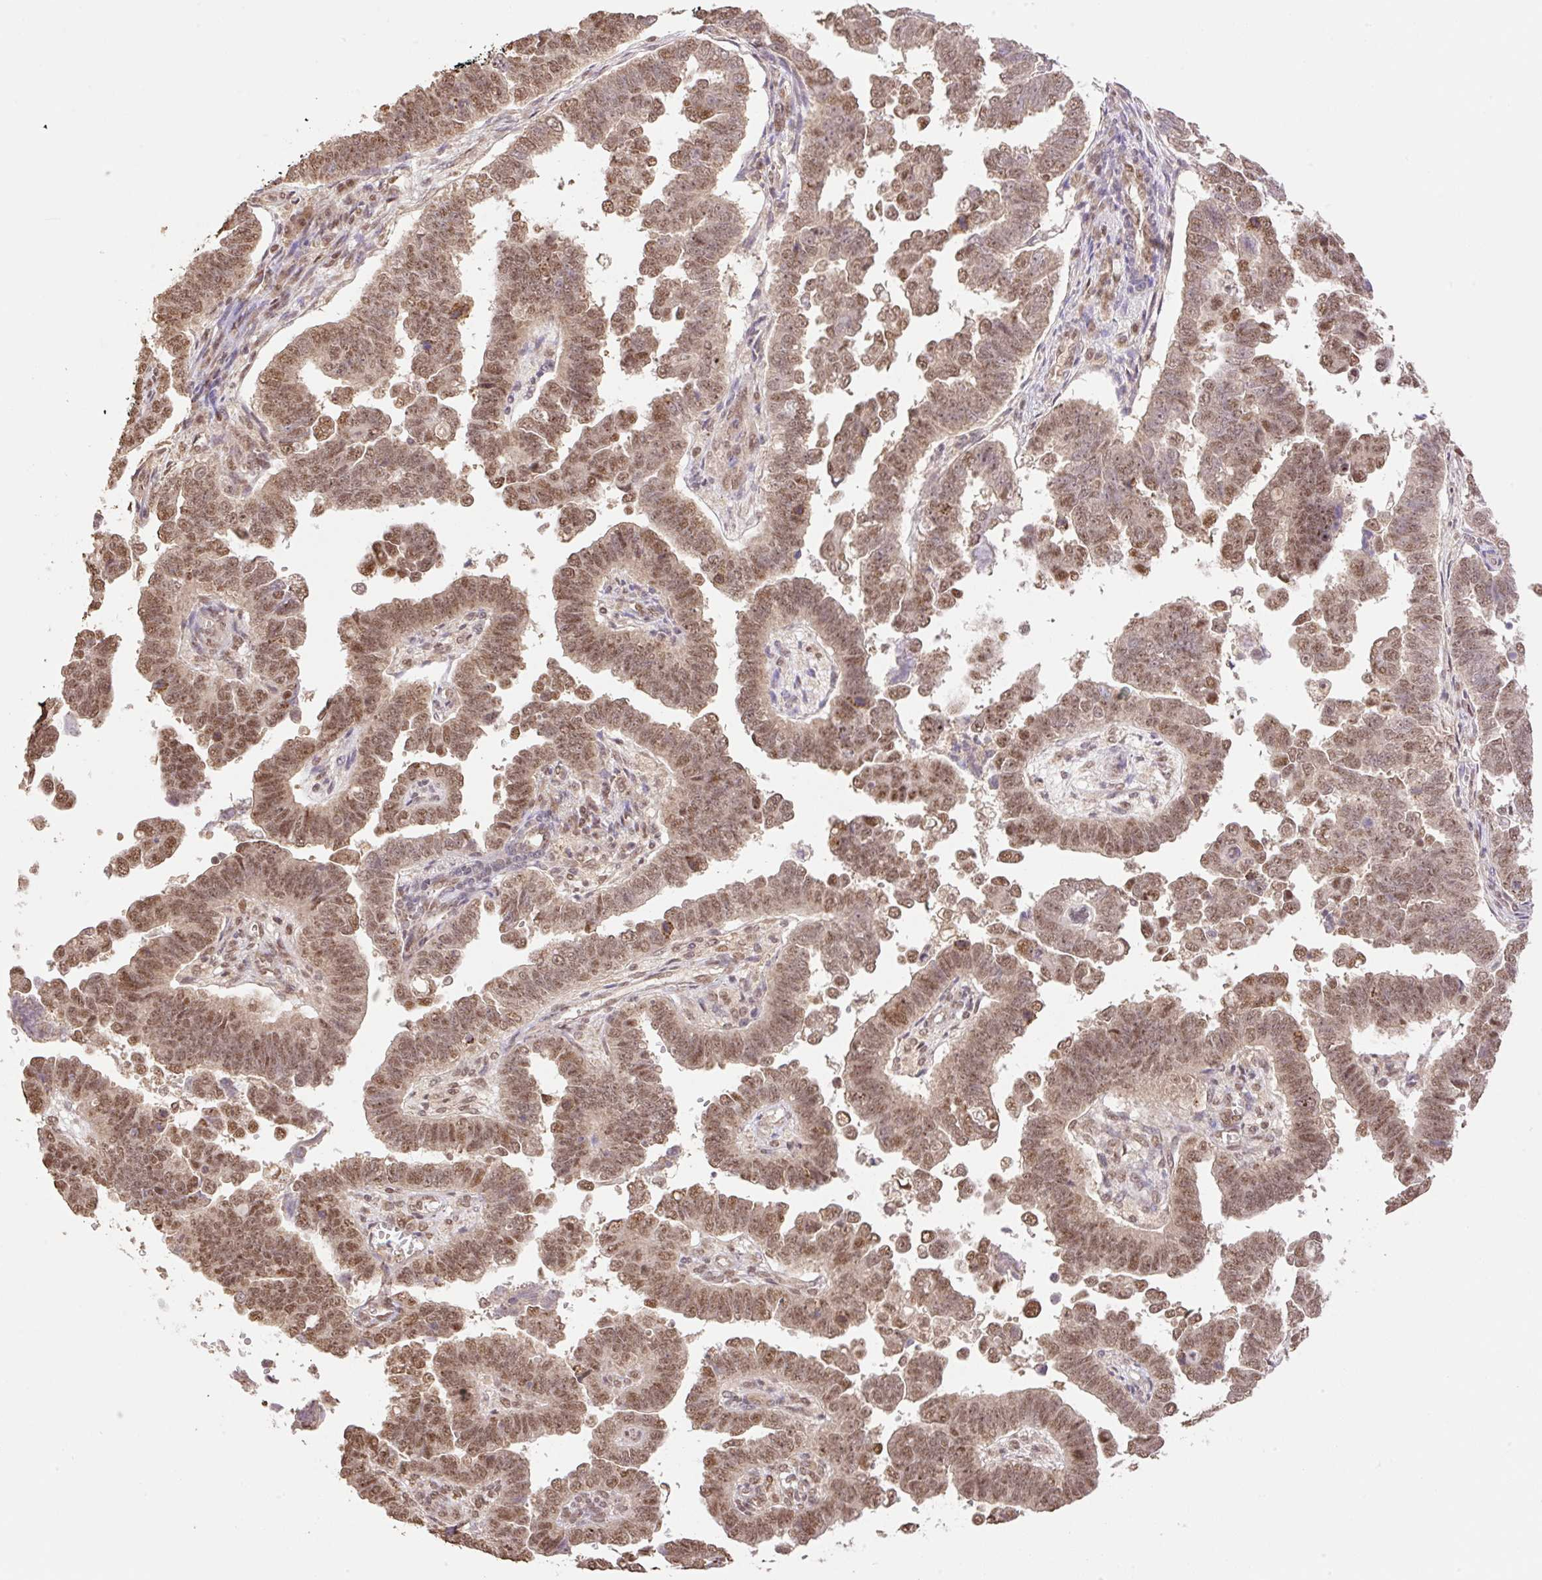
{"staining": {"intensity": "moderate", "quantity": ">75%", "location": "cytoplasmic/membranous,nuclear"}, "tissue": "endometrial cancer", "cell_type": "Tumor cells", "image_type": "cancer", "snomed": [{"axis": "morphology", "description": "Adenocarcinoma, NOS"}, {"axis": "topography", "description": "Endometrium"}], "caption": "Protein expression analysis of endometrial adenocarcinoma shows moderate cytoplasmic/membranous and nuclear expression in approximately >75% of tumor cells.", "gene": "VPS25", "patient": {"sex": "female", "age": 75}}